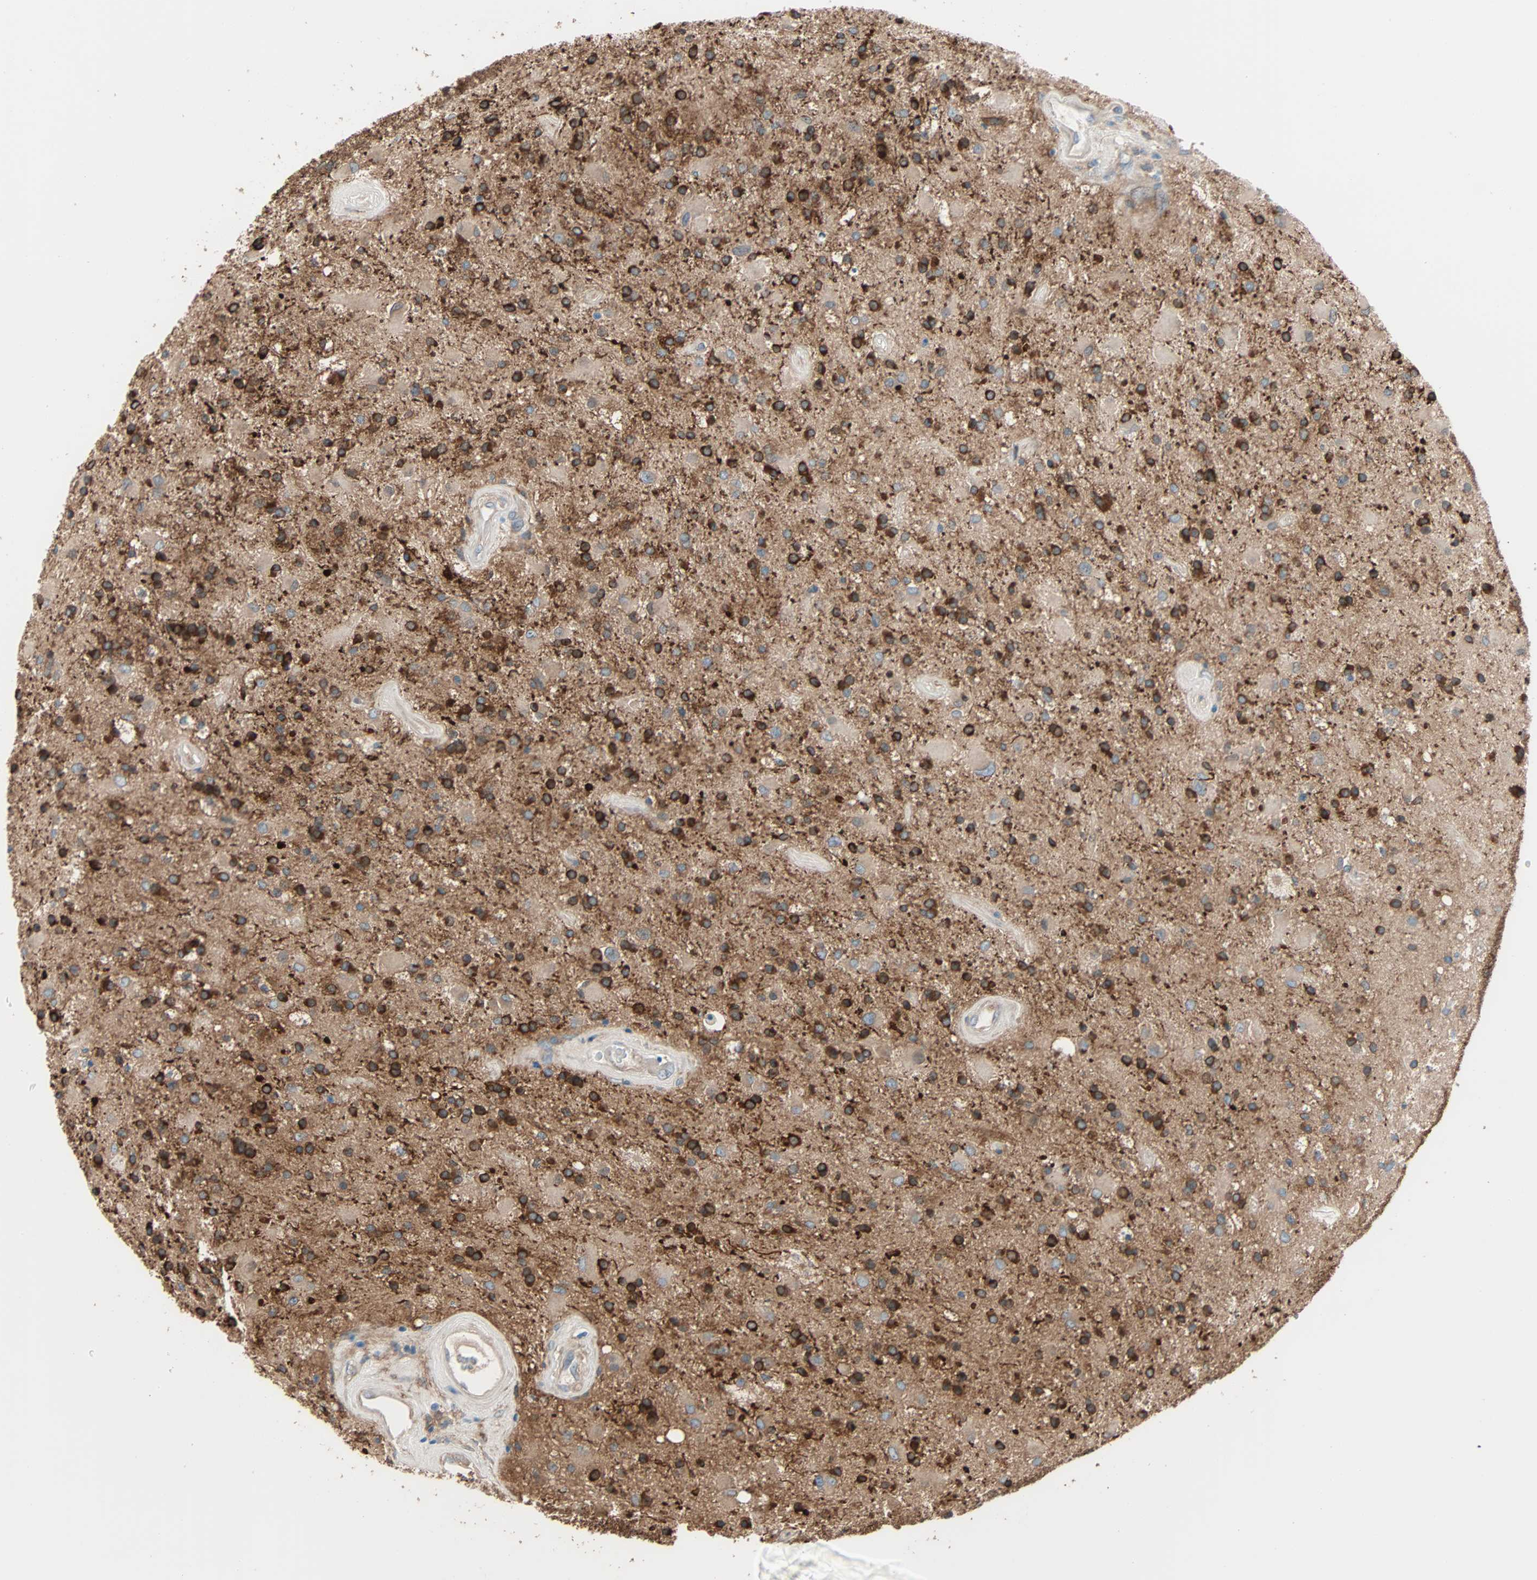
{"staining": {"intensity": "strong", "quantity": ">75%", "location": "cytoplasmic/membranous"}, "tissue": "glioma", "cell_type": "Tumor cells", "image_type": "cancer", "snomed": [{"axis": "morphology", "description": "Glioma, malignant, Low grade"}, {"axis": "topography", "description": "Brain"}], "caption": "Low-grade glioma (malignant) tissue reveals strong cytoplasmic/membranous positivity in approximately >75% of tumor cells", "gene": "EPB41L2", "patient": {"sex": "male", "age": 58}}